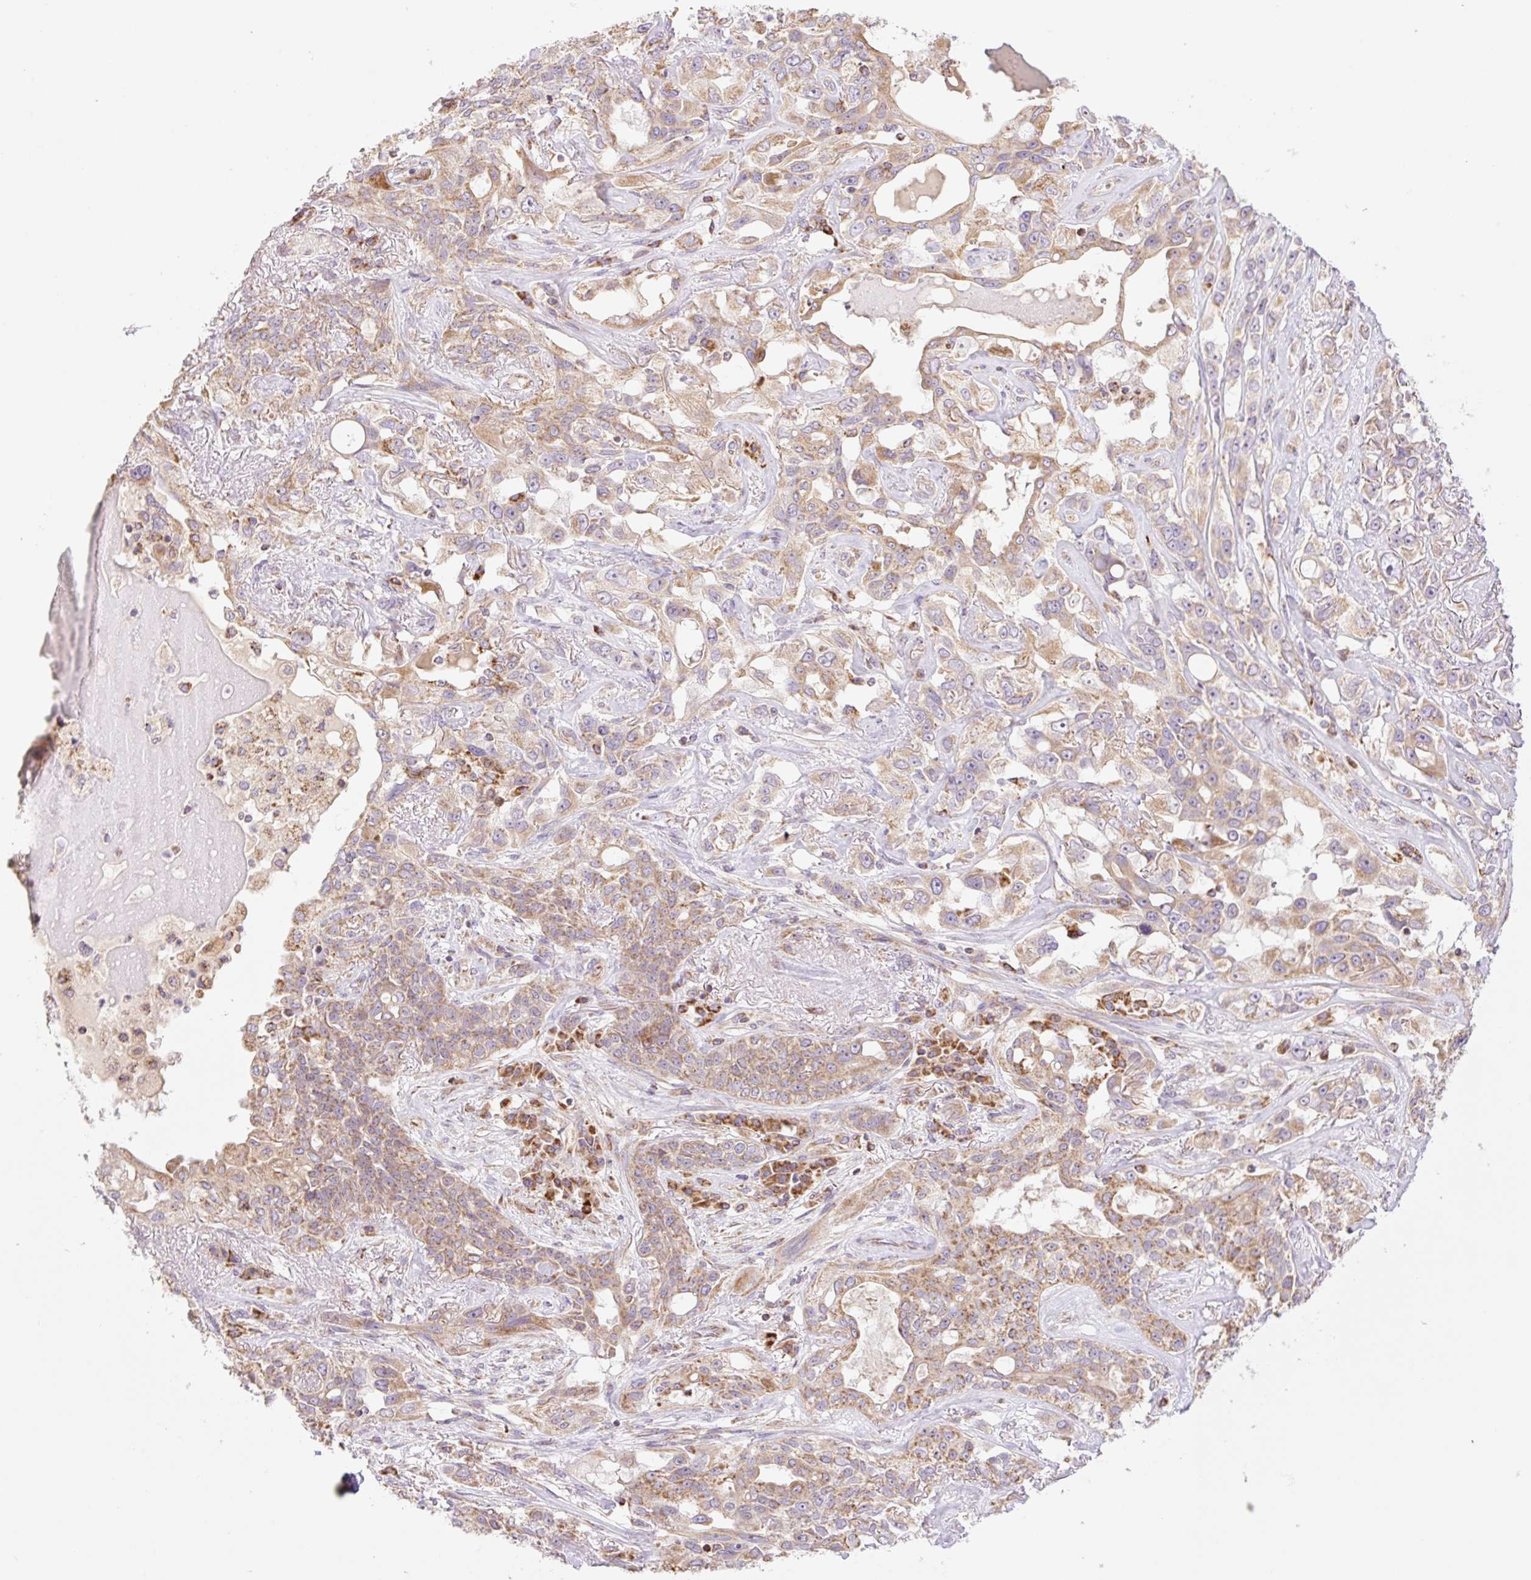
{"staining": {"intensity": "moderate", "quantity": ">75%", "location": "cytoplasmic/membranous"}, "tissue": "lung cancer", "cell_type": "Tumor cells", "image_type": "cancer", "snomed": [{"axis": "morphology", "description": "Squamous cell carcinoma, NOS"}, {"axis": "topography", "description": "Lung"}], "caption": "Immunohistochemical staining of human squamous cell carcinoma (lung) exhibits moderate cytoplasmic/membranous protein positivity in about >75% of tumor cells.", "gene": "GOSR2", "patient": {"sex": "female", "age": 70}}